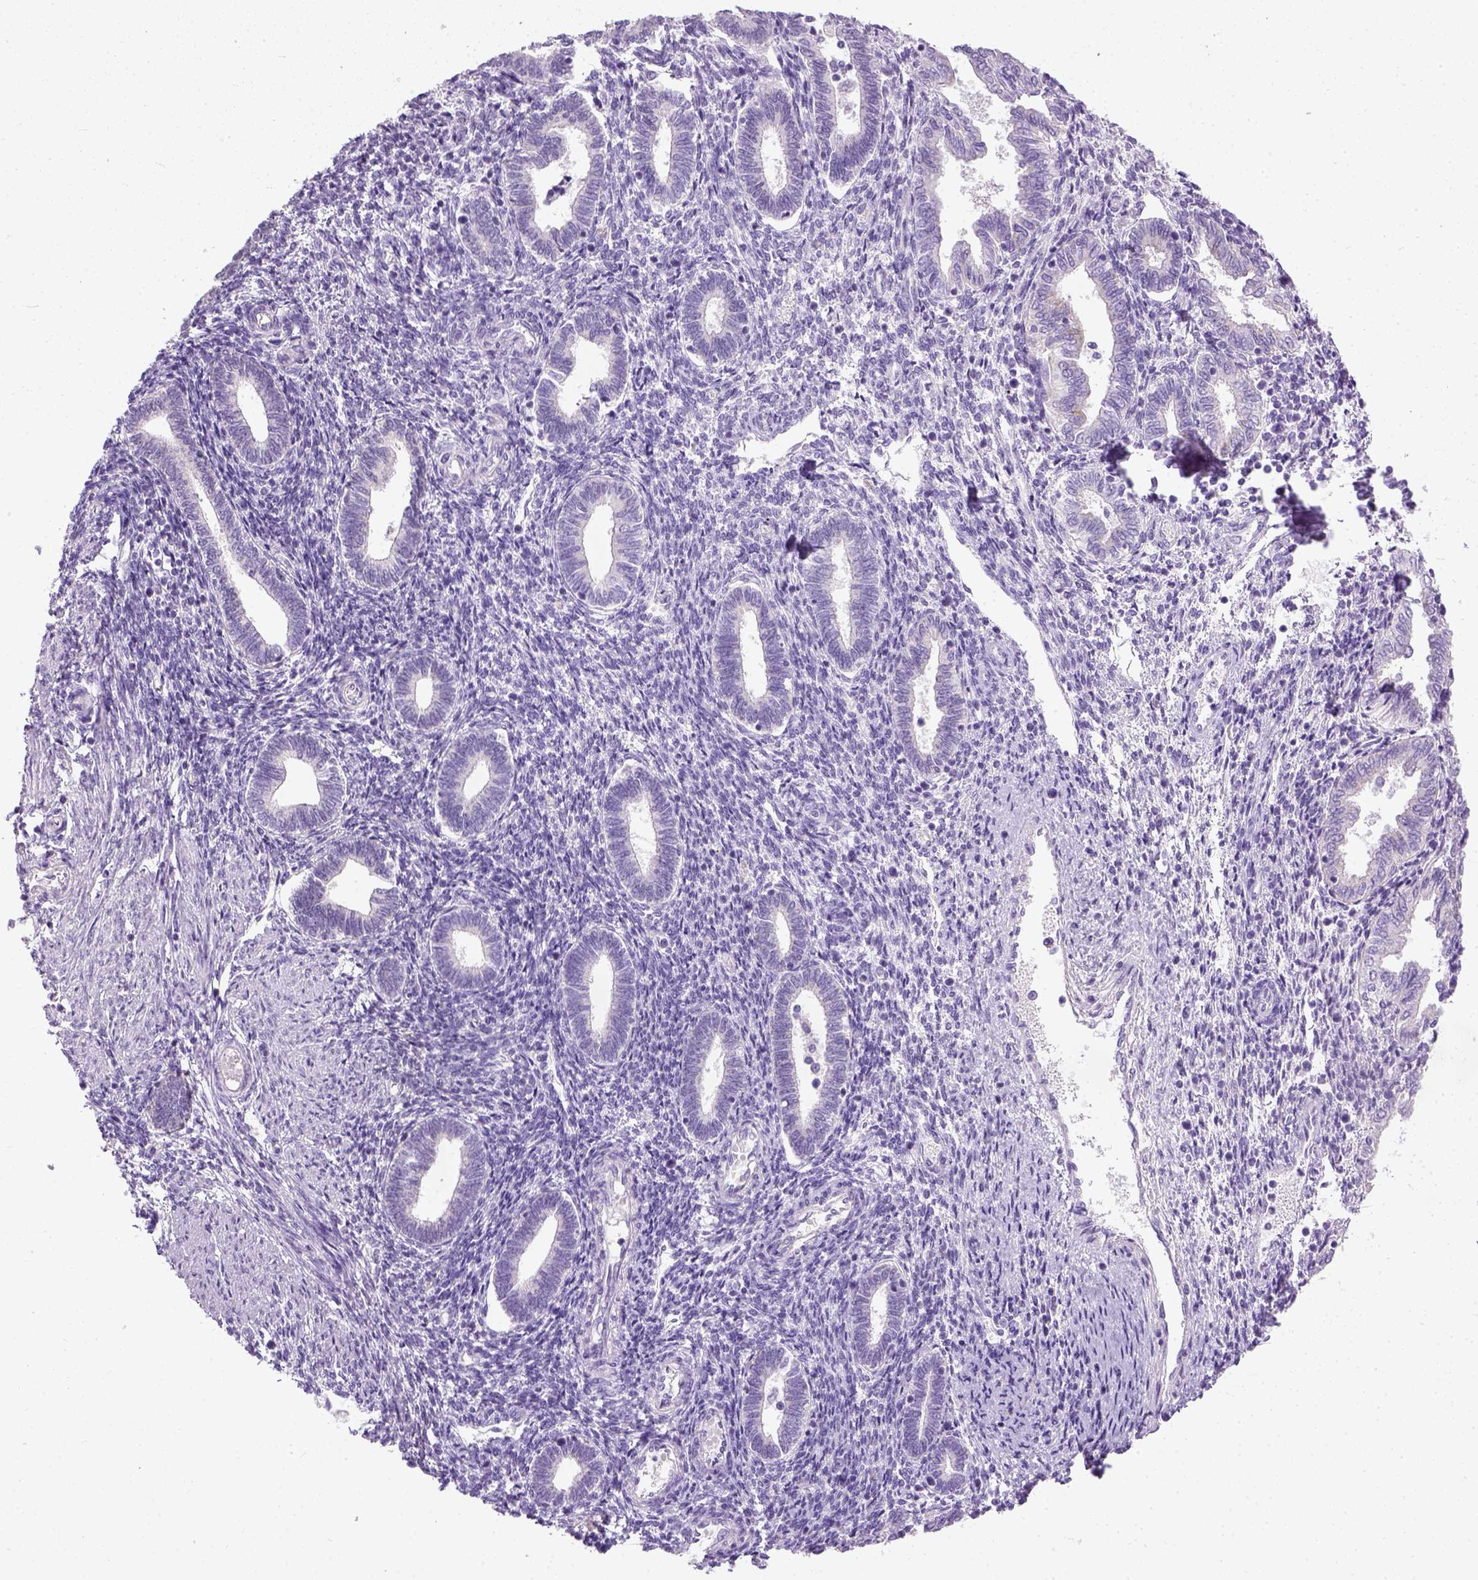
{"staining": {"intensity": "negative", "quantity": "none", "location": "none"}, "tissue": "endometrium", "cell_type": "Cells in endometrial stroma", "image_type": "normal", "snomed": [{"axis": "morphology", "description": "Normal tissue, NOS"}, {"axis": "topography", "description": "Endometrium"}], "caption": "Immunohistochemistry micrograph of unremarkable endometrium: endometrium stained with DAB (3,3'-diaminobenzidine) demonstrates no significant protein positivity in cells in endometrial stroma.", "gene": "CYP24A1", "patient": {"sex": "female", "age": 42}}